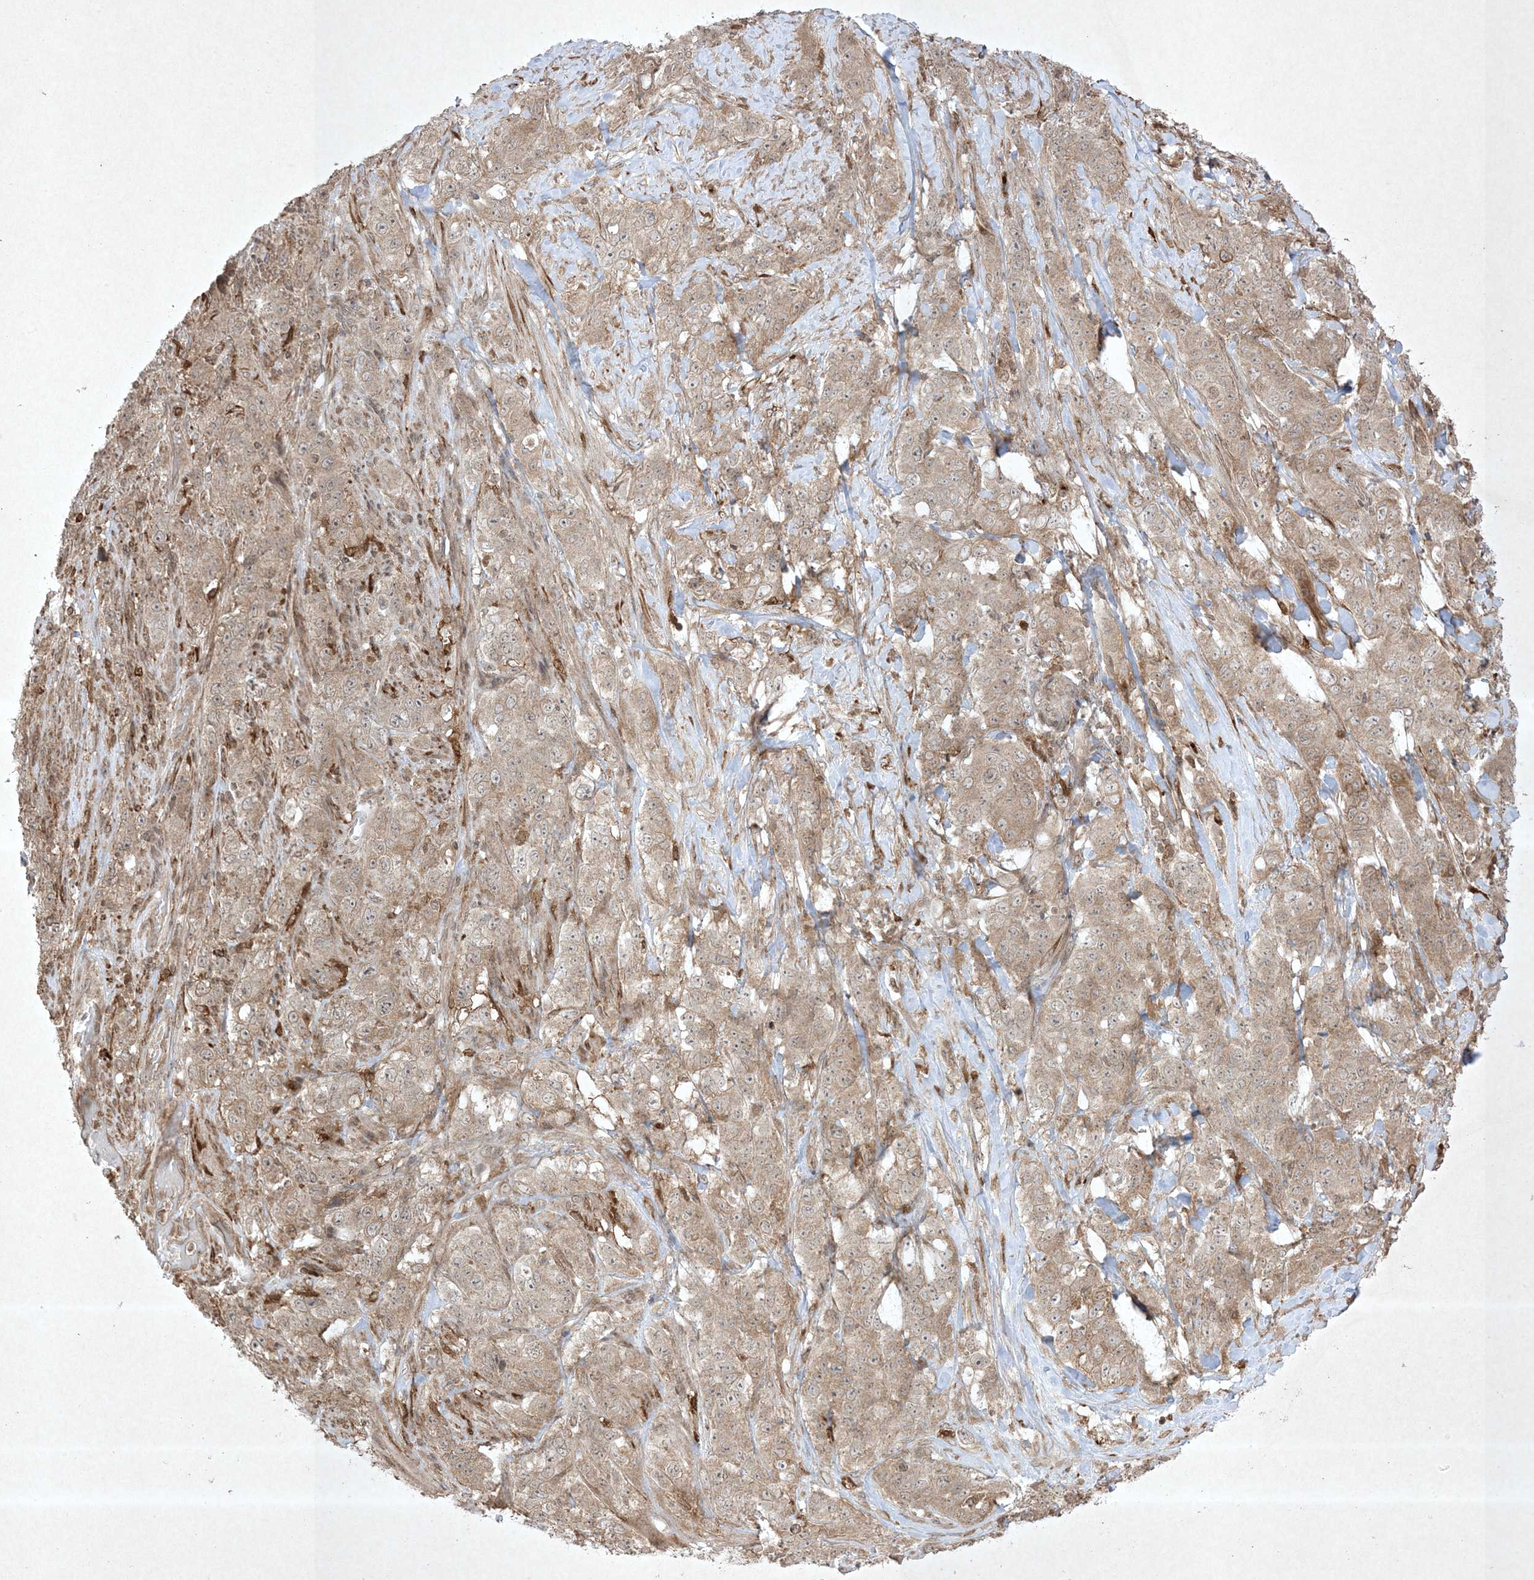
{"staining": {"intensity": "weak", "quantity": ">75%", "location": "cytoplasmic/membranous"}, "tissue": "stomach cancer", "cell_type": "Tumor cells", "image_type": "cancer", "snomed": [{"axis": "morphology", "description": "Adenocarcinoma, NOS"}, {"axis": "topography", "description": "Stomach"}], "caption": "IHC micrograph of adenocarcinoma (stomach) stained for a protein (brown), which displays low levels of weak cytoplasmic/membranous staining in approximately >75% of tumor cells.", "gene": "PTK6", "patient": {"sex": "male", "age": 48}}